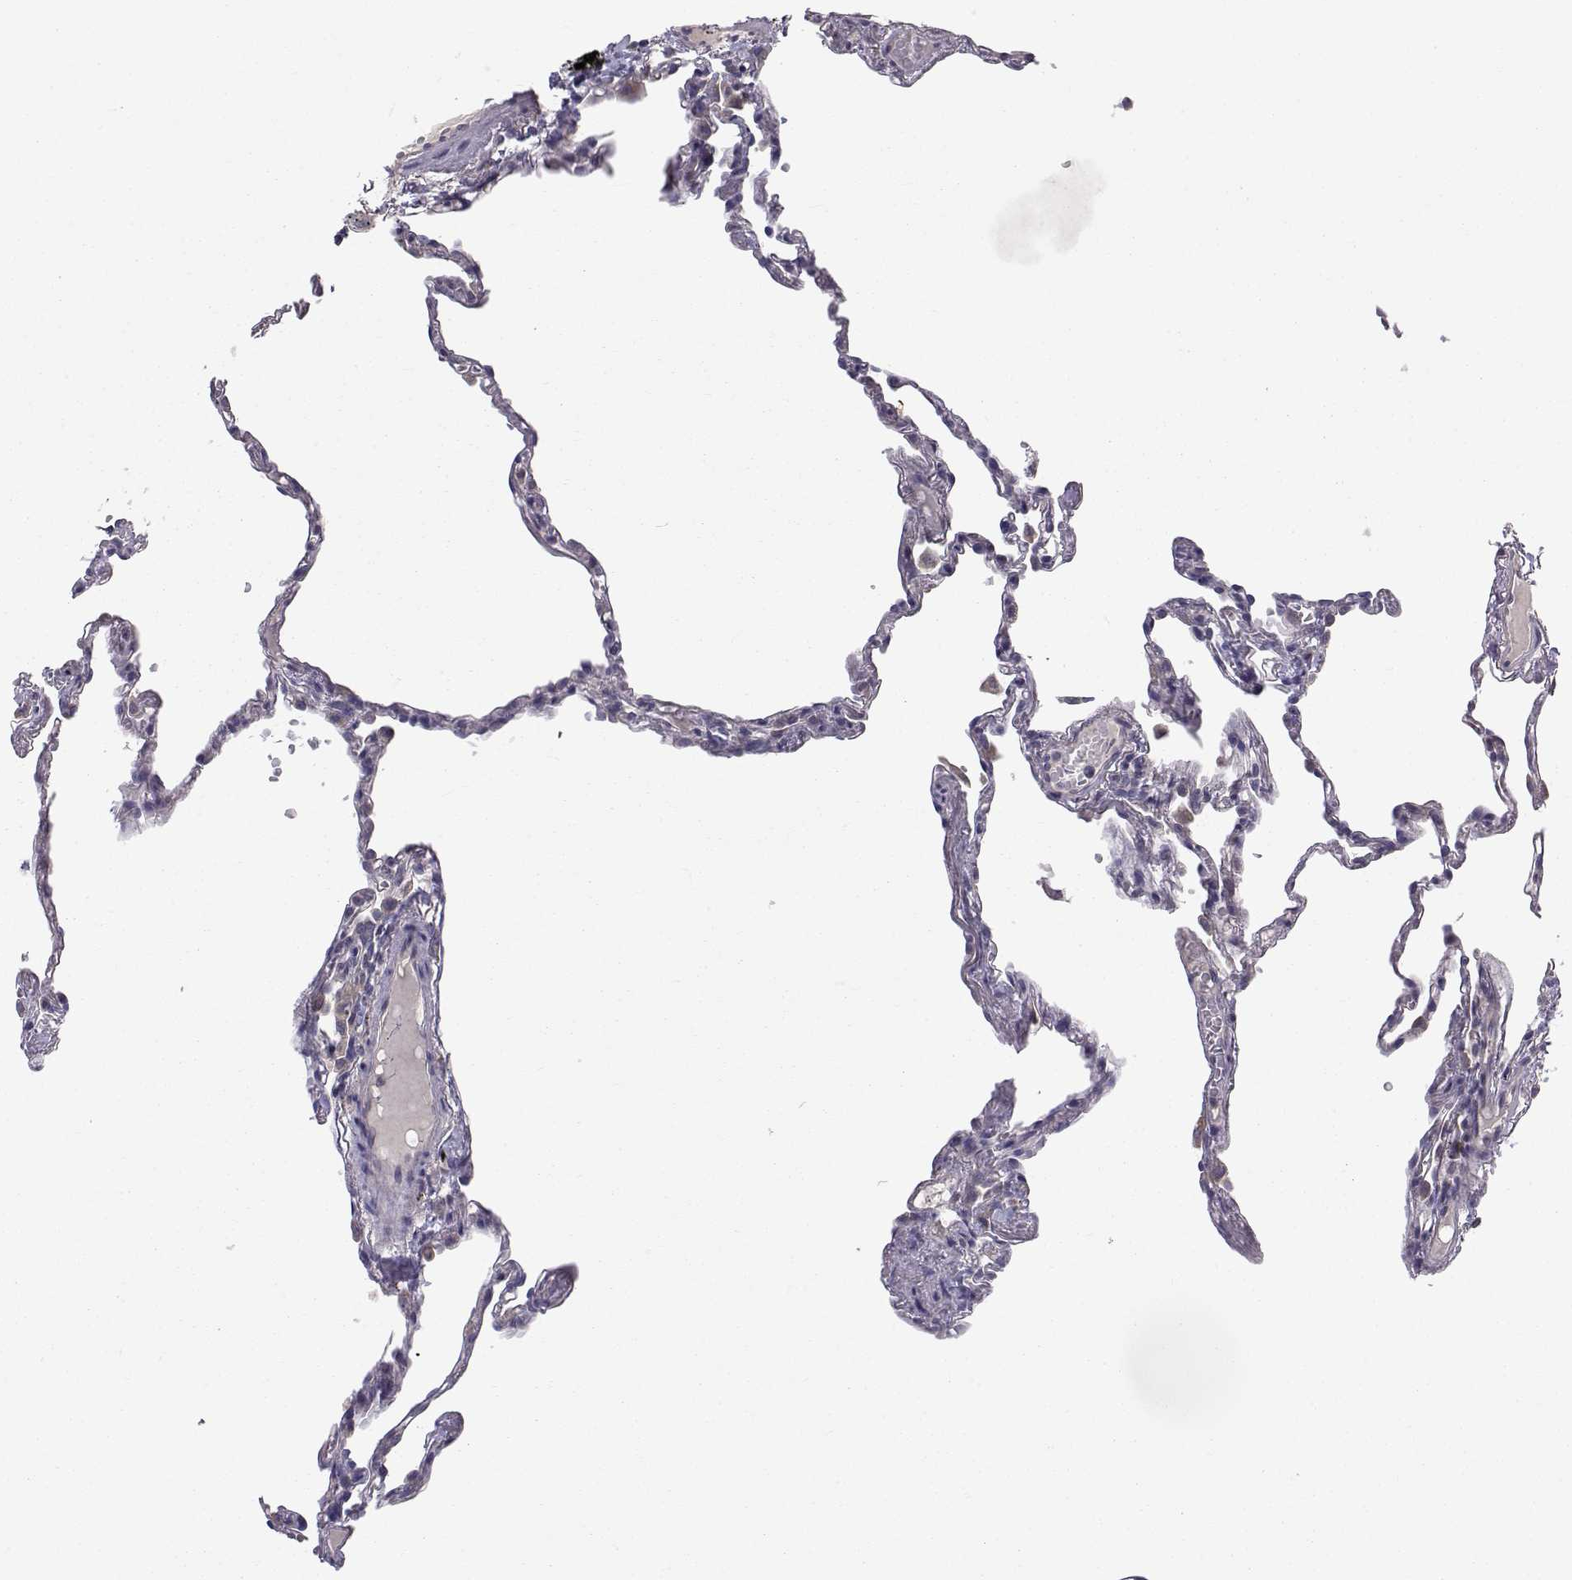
{"staining": {"intensity": "negative", "quantity": "none", "location": "none"}, "tissue": "lung", "cell_type": "Alveolar cells", "image_type": "normal", "snomed": [{"axis": "morphology", "description": "Normal tissue, NOS"}, {"axis": "topography", "description": "Lung"}], "caption": "This is an IHC image of normal human lung. There is no expression in alveolar cells.", "gene": "PEX5L", "patient": {"sex": "male", "age": 78}}